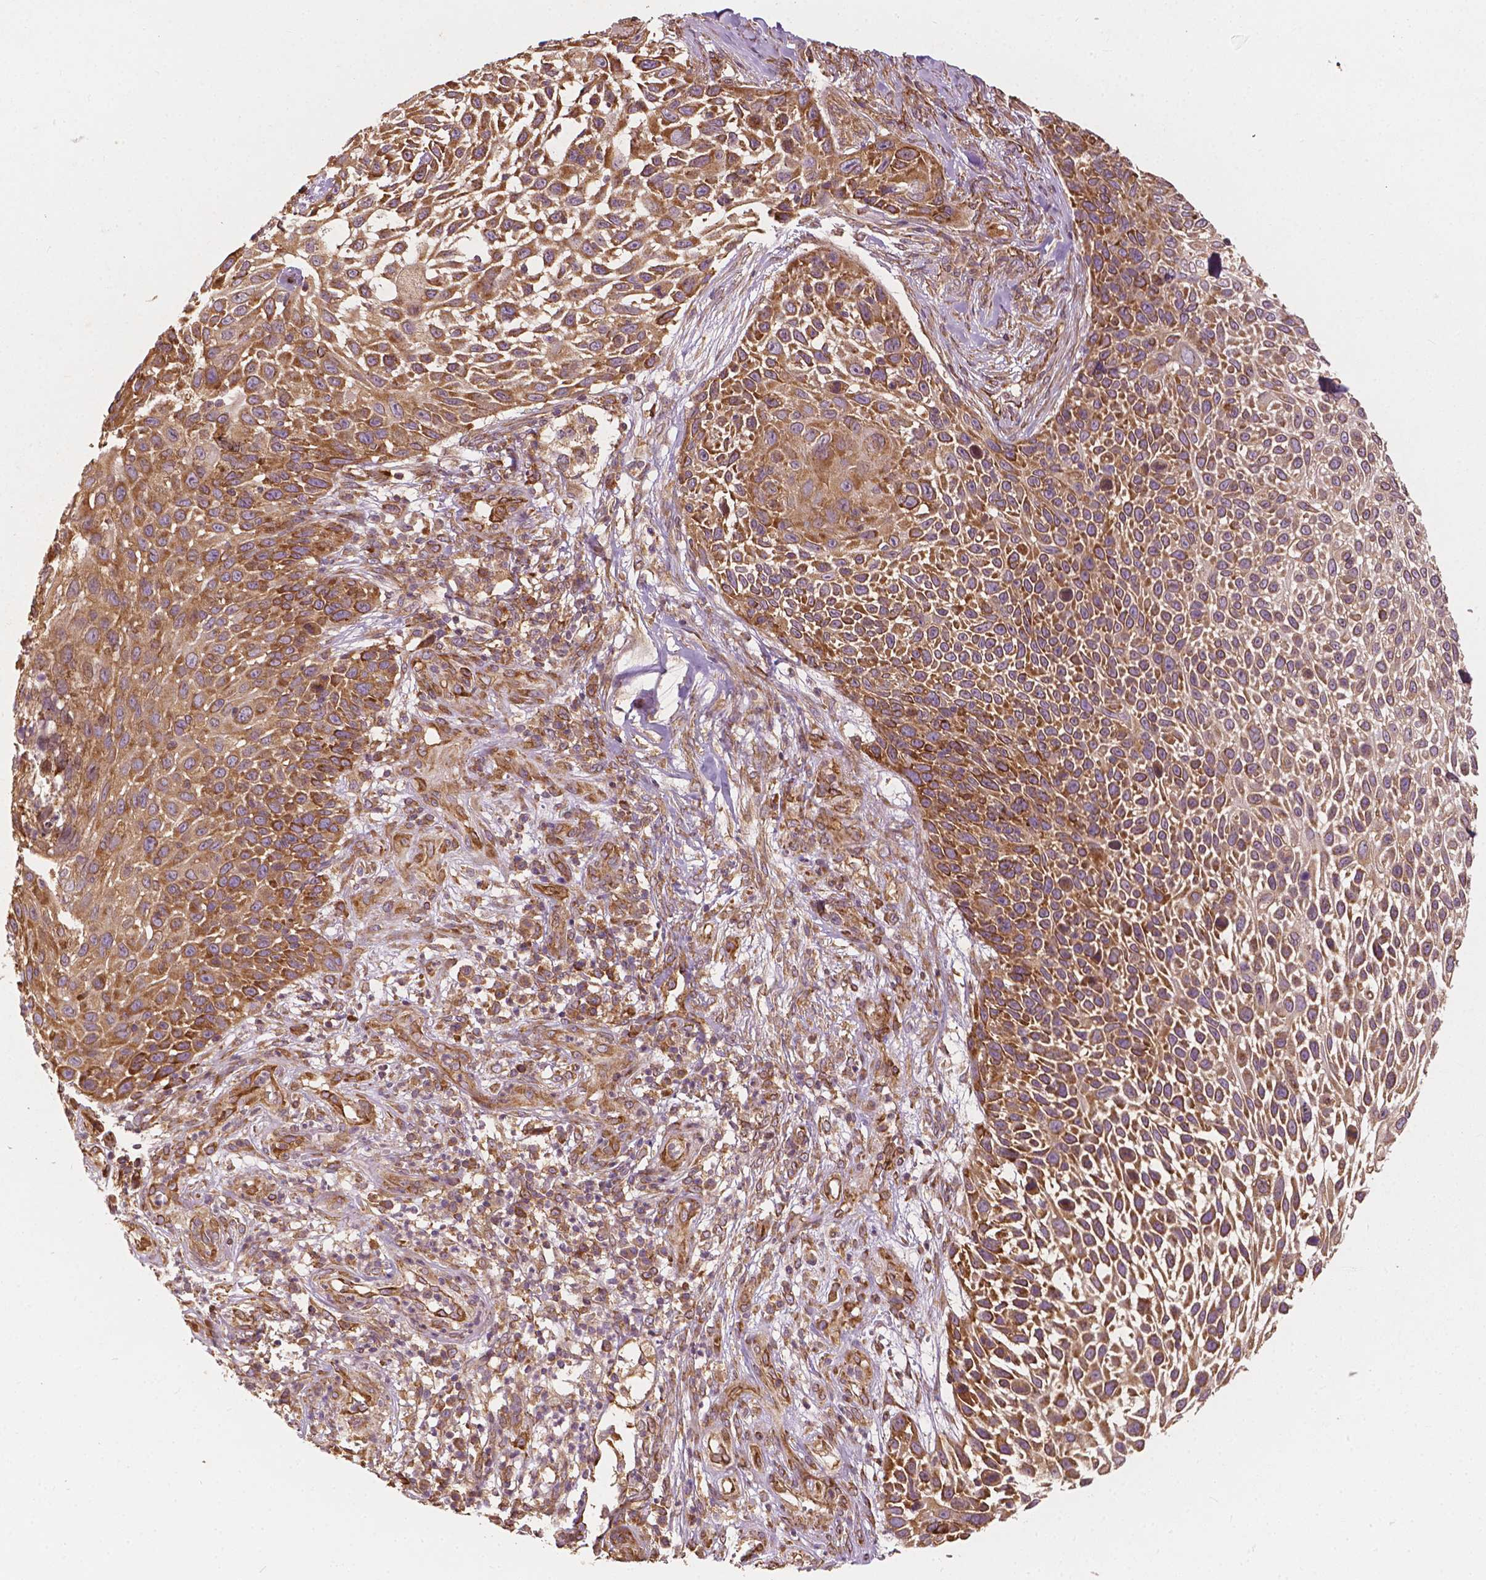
{"staining": {"intensity": "moderate", "quantity": ">75%", "location": "cytoplasmic/membranous"}, "tissue": "skin cancer", "cell_type": "Tumor cells", "image_type": "cancer", "snomed": [{"axis": "morphology", "description": "Squamous cell carcinoma, NOS"}, {"axis": "topography", "description": "Skin"}], "caption": "Immunohistochemistry (IHC) (DAB) staining of human skin cancer displays moderate cytoplasmic/membranous protein positivity in approximately >75% of tumor cells. The staining was performed using DAB (3,3'-diaminobenzidine) to visualize the protein expression in brown, while the nuclei were stained in blue with hematoxylin (Magnification: 20x).", "gene": "G3BP1", "patient": {"sex": "male", "age": 92}}